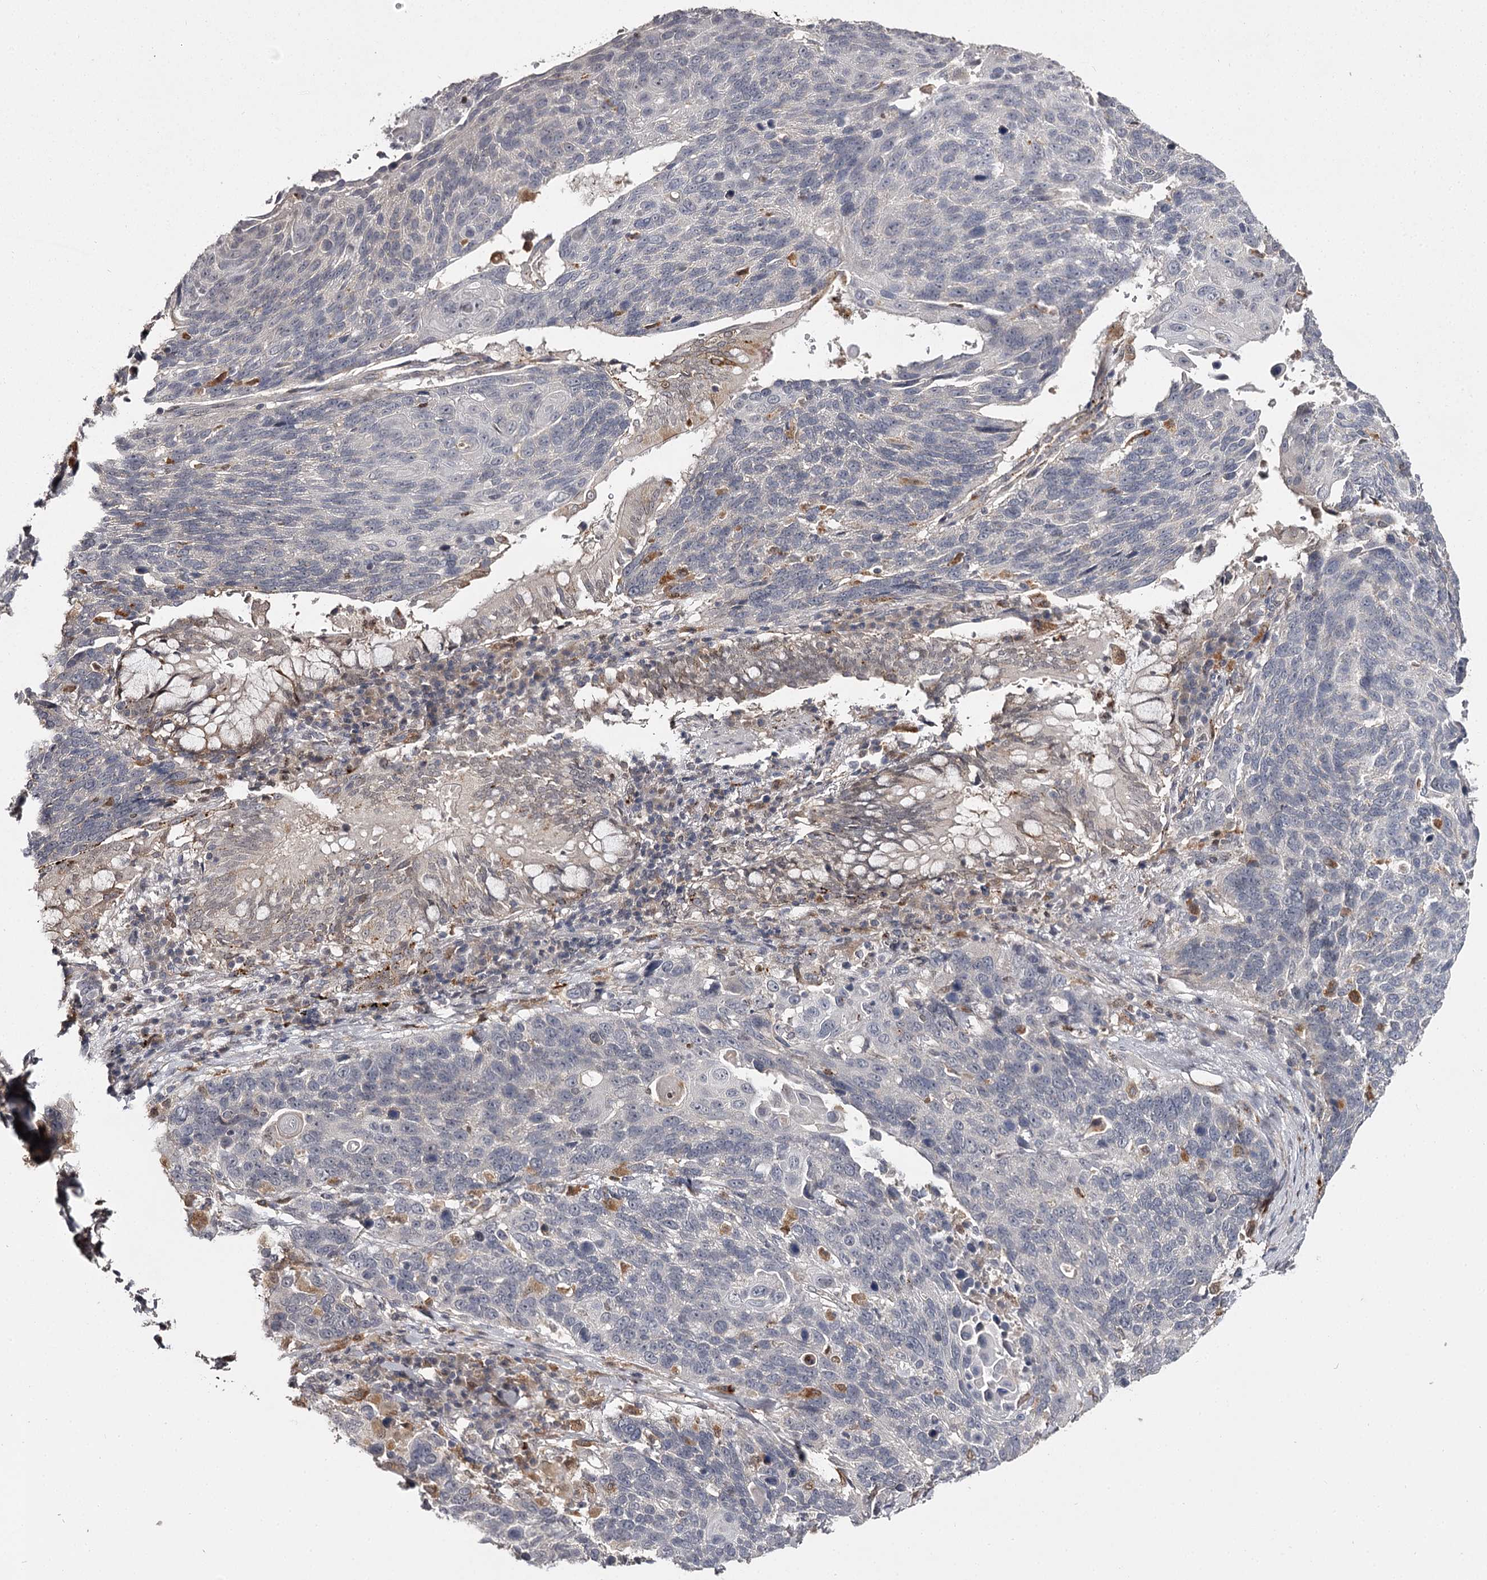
{"staining": {"intensity": "negative", "quantity": "none", "location": "none"}, "tissue": "lung cancer", "cell_type": "Tumor cells", "image_type": "cancer", "snomed": [{"axis": "morphology", "description": "Squamous cell carcinoma, NOS"}, {"axis": "topography", "description": "Lung"}], "caption": "Tumor cells are negative for protein expression in human lung cancer (squamous cell carcinoma). (DAB immunohistochemistry, high magnification).", "gene": "SLC32A1", "patient": {"sex": "male", "age": 66}}